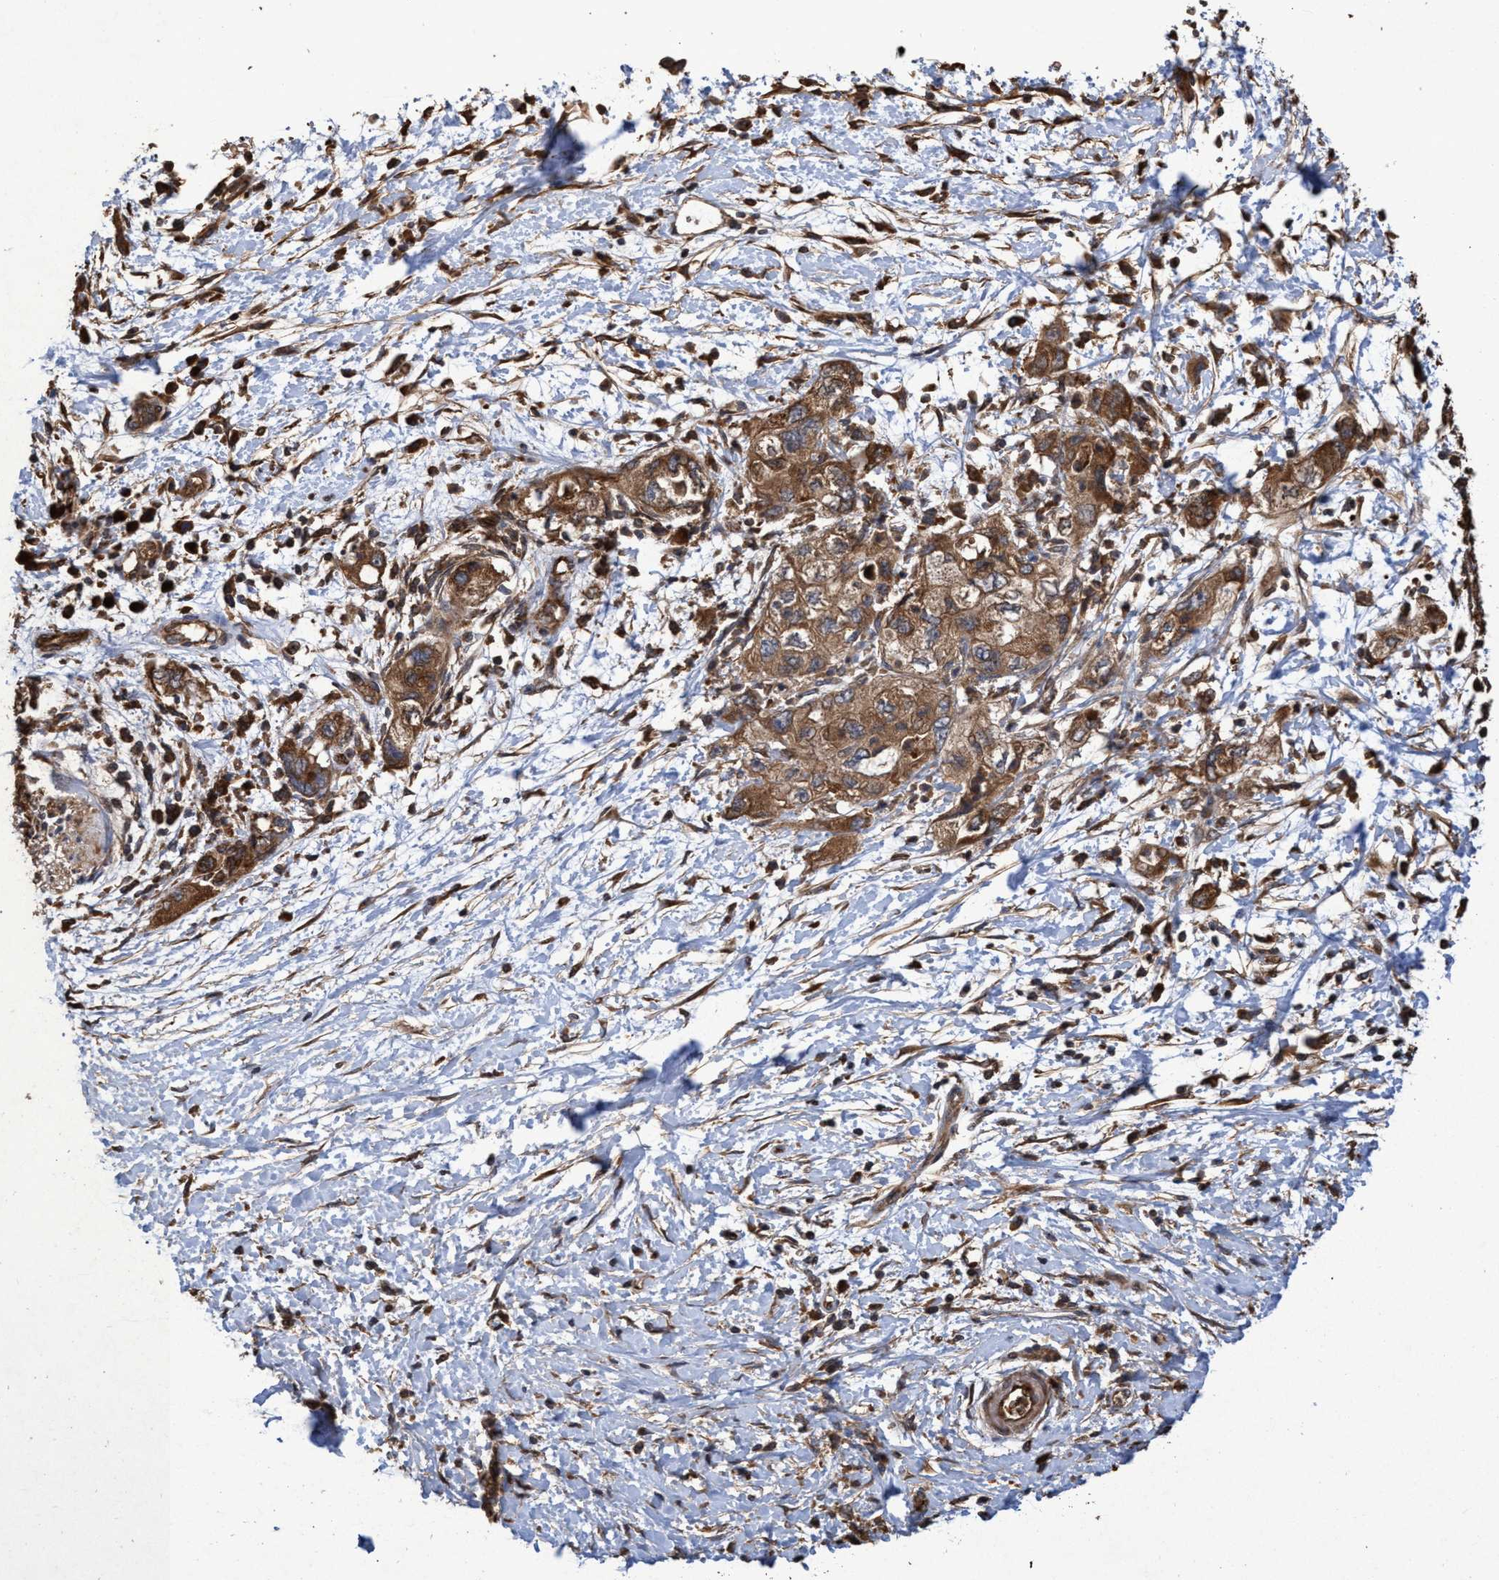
{"staining": {"intensity": "moderate", "quantity": ">75%", "location": "cytoplasmic/membranous"}, "tissue": "pancreatic cancer", "cell_type": "Tumor cells", "image_type": "cancer", "snomed": [{"axis": "morphology", "description": "Adenocarcinoma, NOS"}, {"axis": "topography", "description": "Pancreas"}], "caption": "Brown immunohistochemical staining in human pancreatic cancer (adenocarcinoma) reveals moderate cytoplasmic/membranous expression in approximately >75% of tumor cells.", "gene": "CHMP6", "patient": {"sex": "female", "age": 73}}